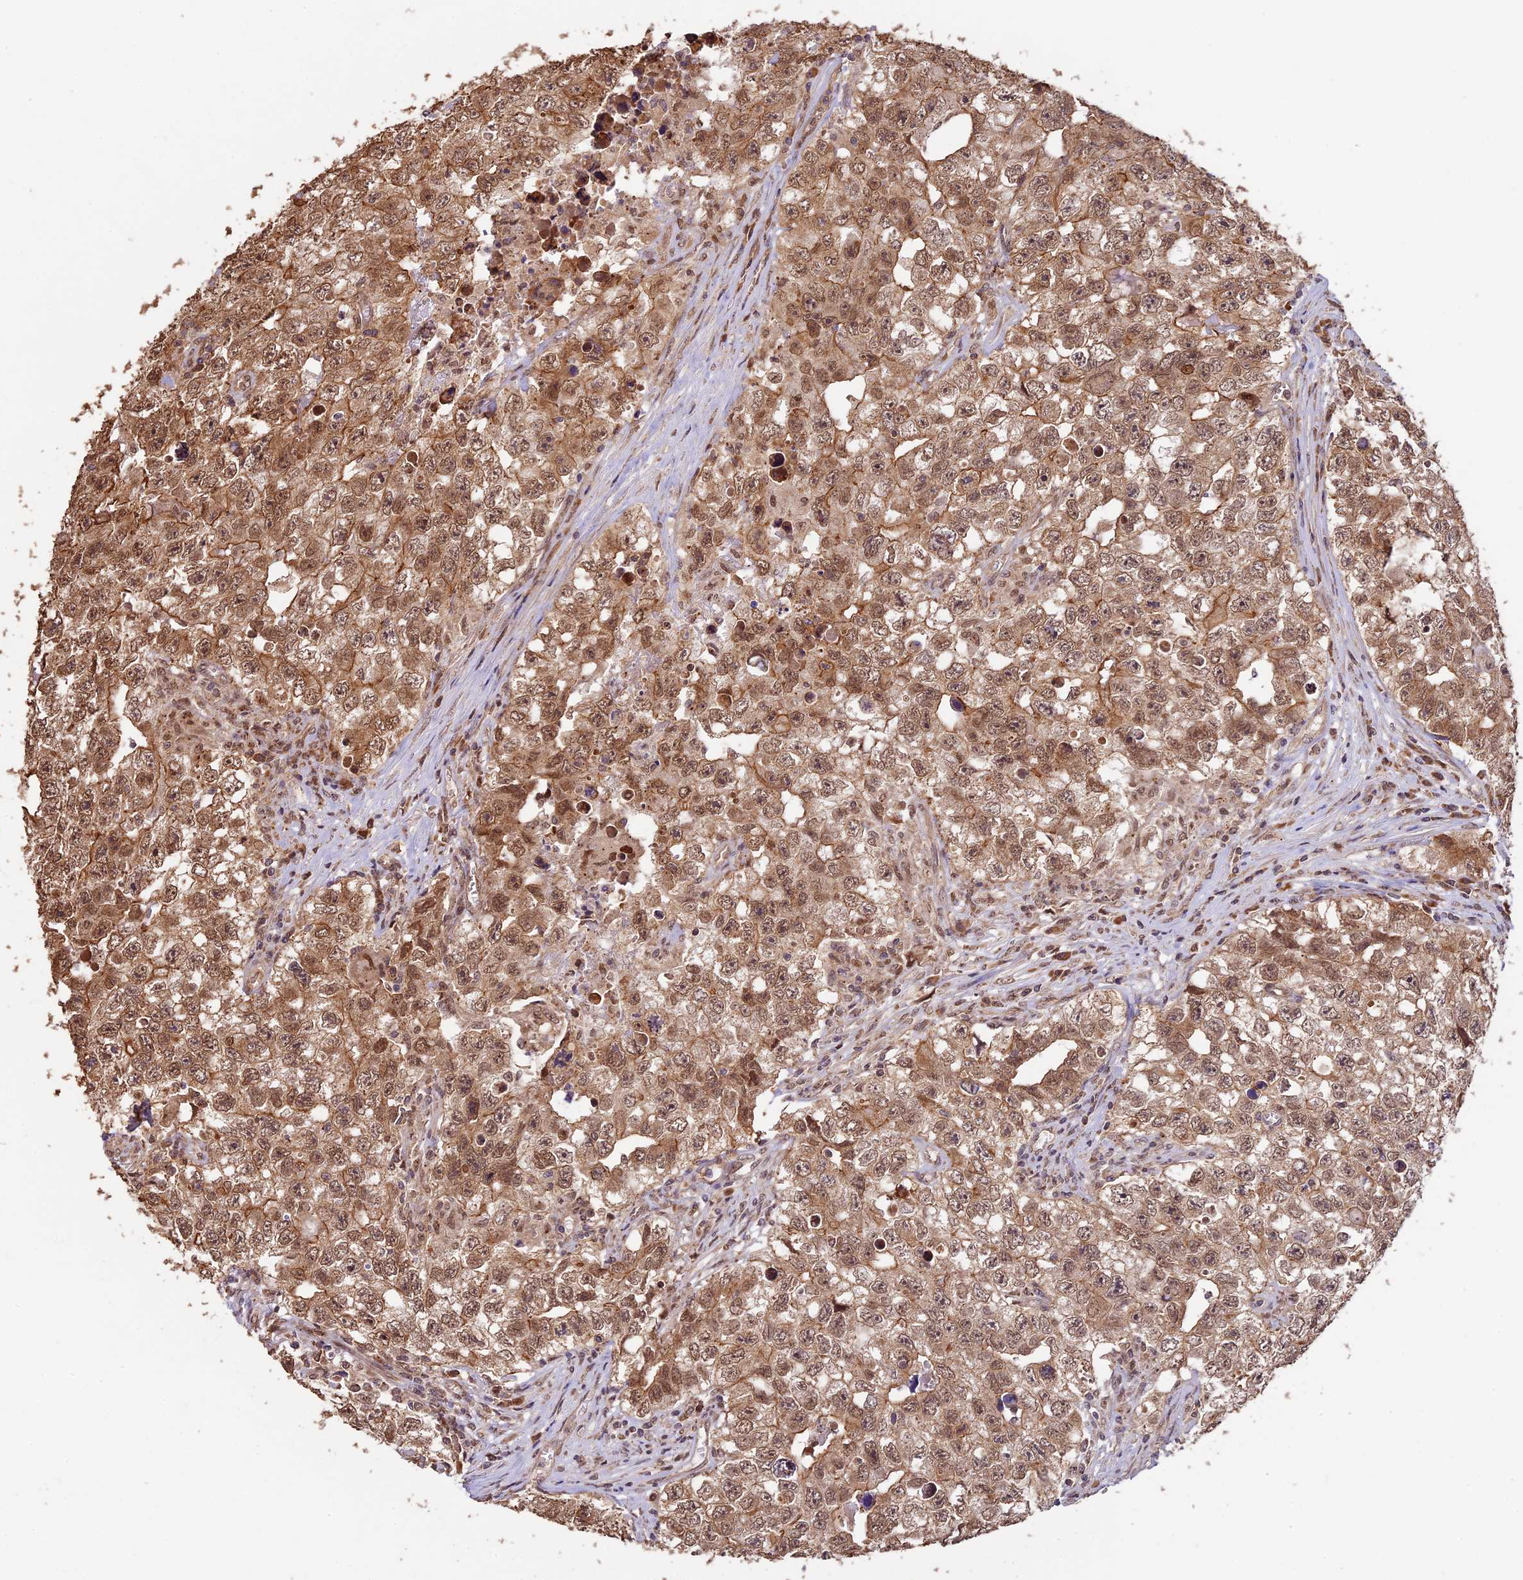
{"staining": {"intensity": "moderate", "quantity": ">75%", "location": "cytoplasmic/membranous,nuclear"}, "tissue": "testis cancer", "cell_type": "Tumor cells", "image_type": "cancer", "snomed": [{"axis": "morphology", "description": "Seminoma, NOS"}, {"axis": "morphology", "description": "Carcinoma, Embryonal, NOS"}, {"axis": "topography", "description": "Testis"}], "caption": "Moderate cytoplasmic/membranous and nuclear staining for a protein is present in approximately >75% of tumor cells of seminoma (testis) using IHC.", "gene": "BCAS4", "patient": {"sex": "male", "age": 43}}